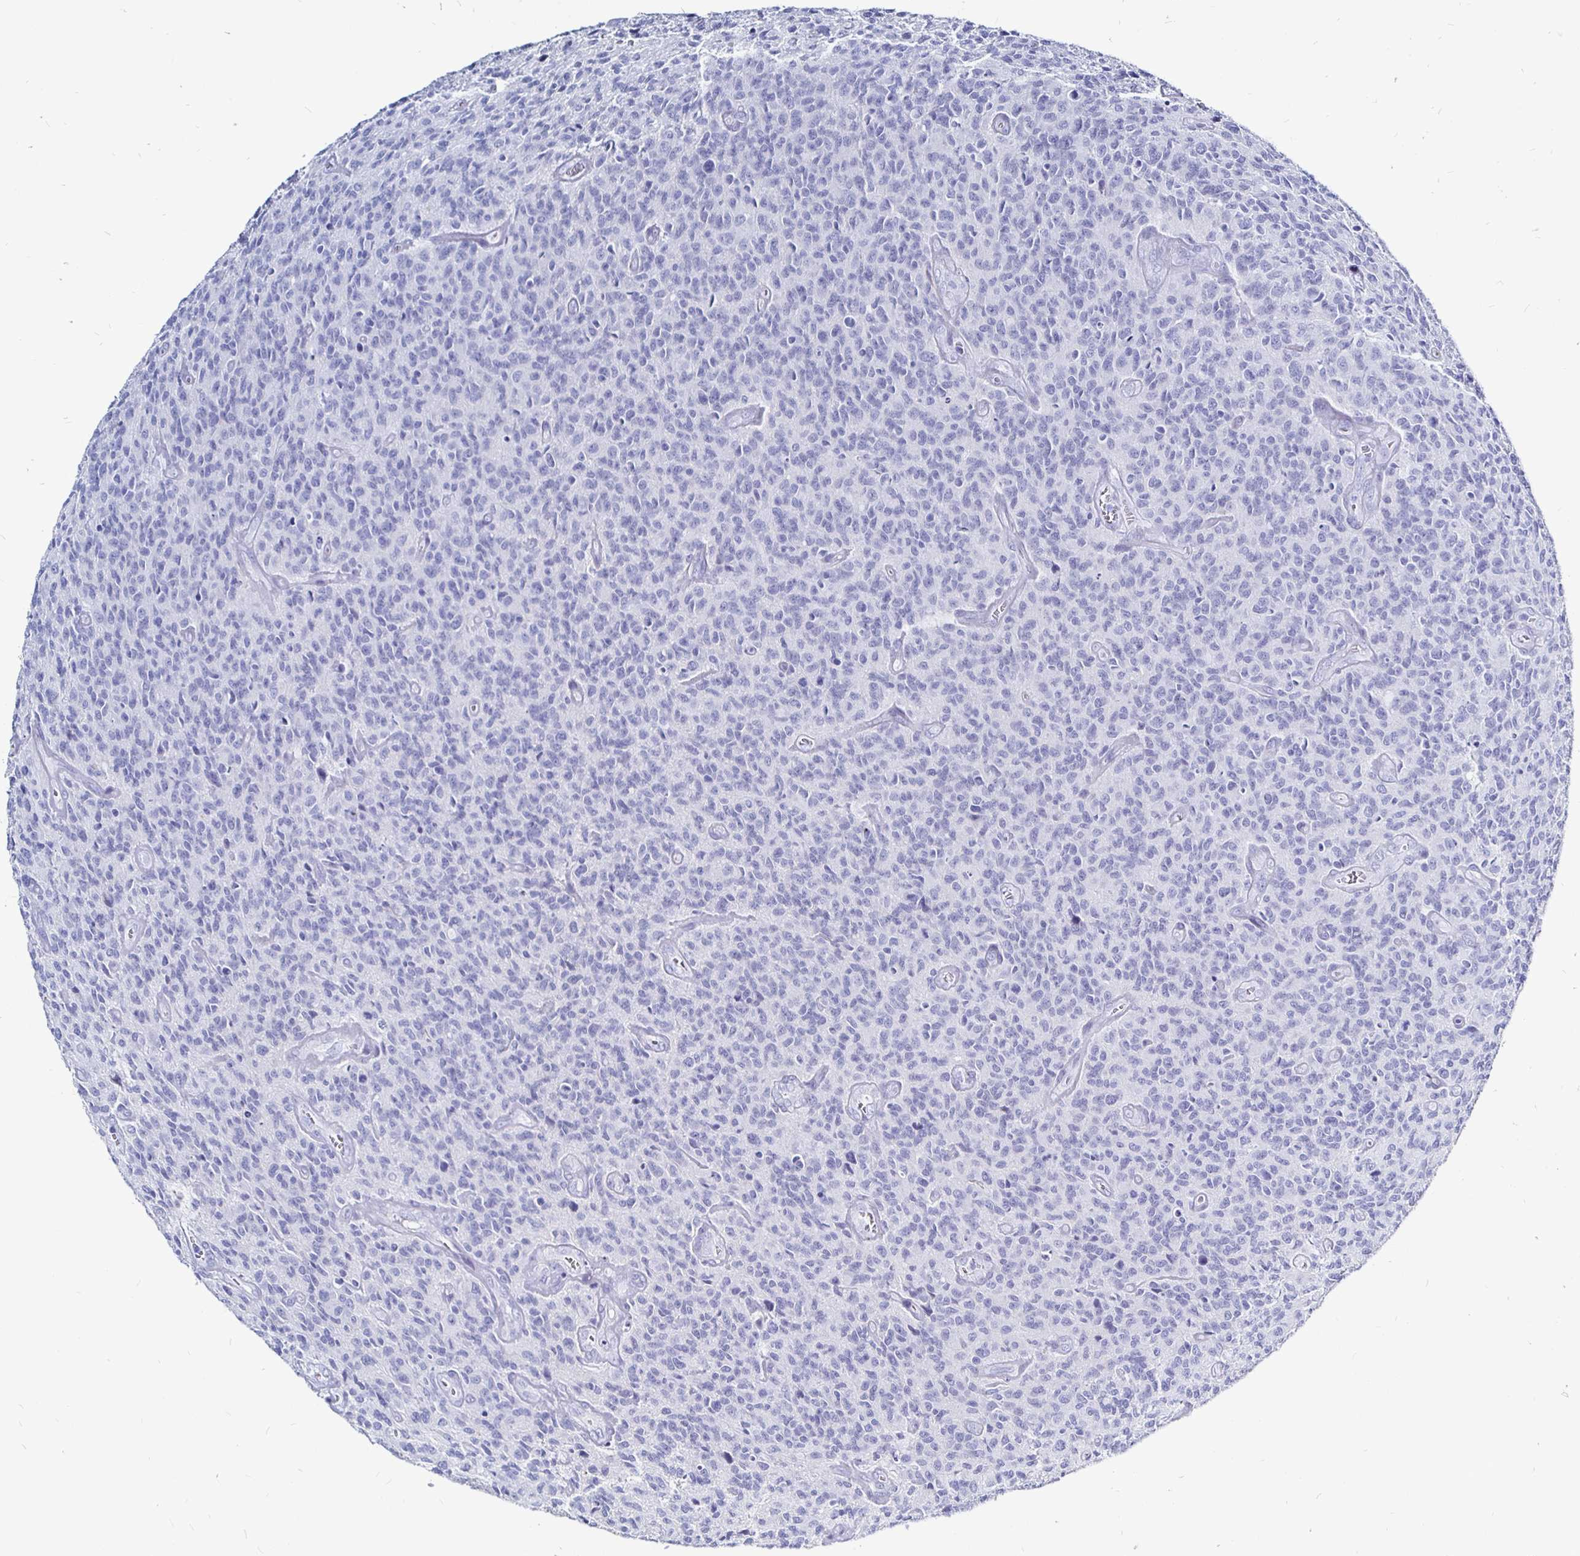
{"staining": {"intensity": "negative", "quantity": "none", "location": "none"}, "tissue": "glioma", "cell_type": "Tumor cells", "image_type": "cancer", "snomed": [{"axis": "morphology", "description": "Glioma, malignant, High grade"}, {"axis": "topography", "description": "Brain"}], "caption": "This is a histopathology image of immunohistochemistry staining of malignant glioma (high-grade), which shows no expression in tumor cells.", "gene": "LUZP4", "patient": {"sex": "male", "age": 76}}